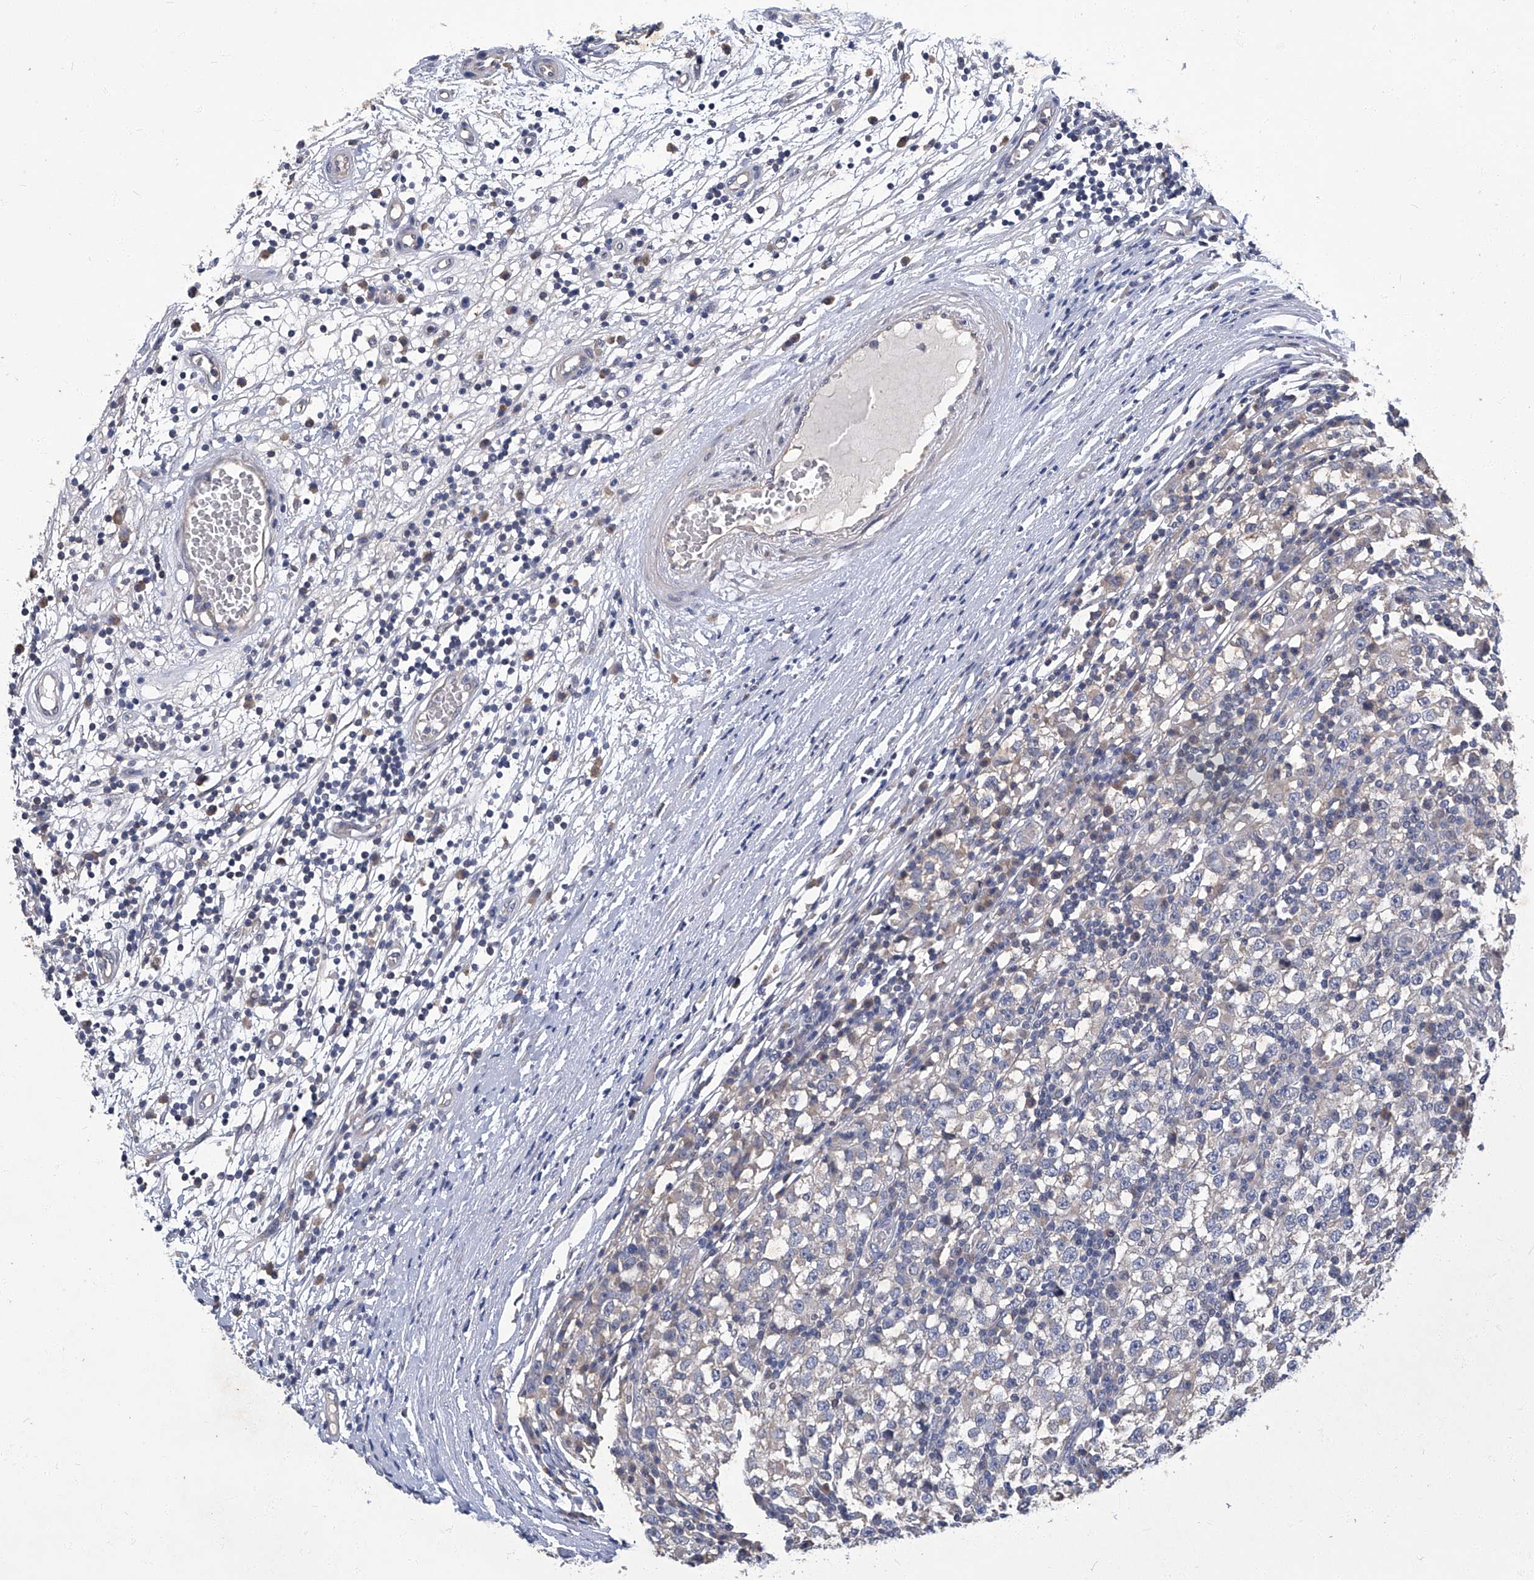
{"staining": {"intensity": "negative", "quantity": "none", "location": "none"}, "tissue": "testis cancer", "cell_type": "Tumor cells", "image_type": "cancer", "snomed": [{"axis": "morphology", "description": "Seminoma, NOS"}, {"axis": "topography", "description": "Testis"}], "caption": "Histopathology image shows no significant protein positivity in tumor cells of testis cancer (seminoma).", "gene": "TGFBR1", "patient": {"sex": "male", "age": 65}}